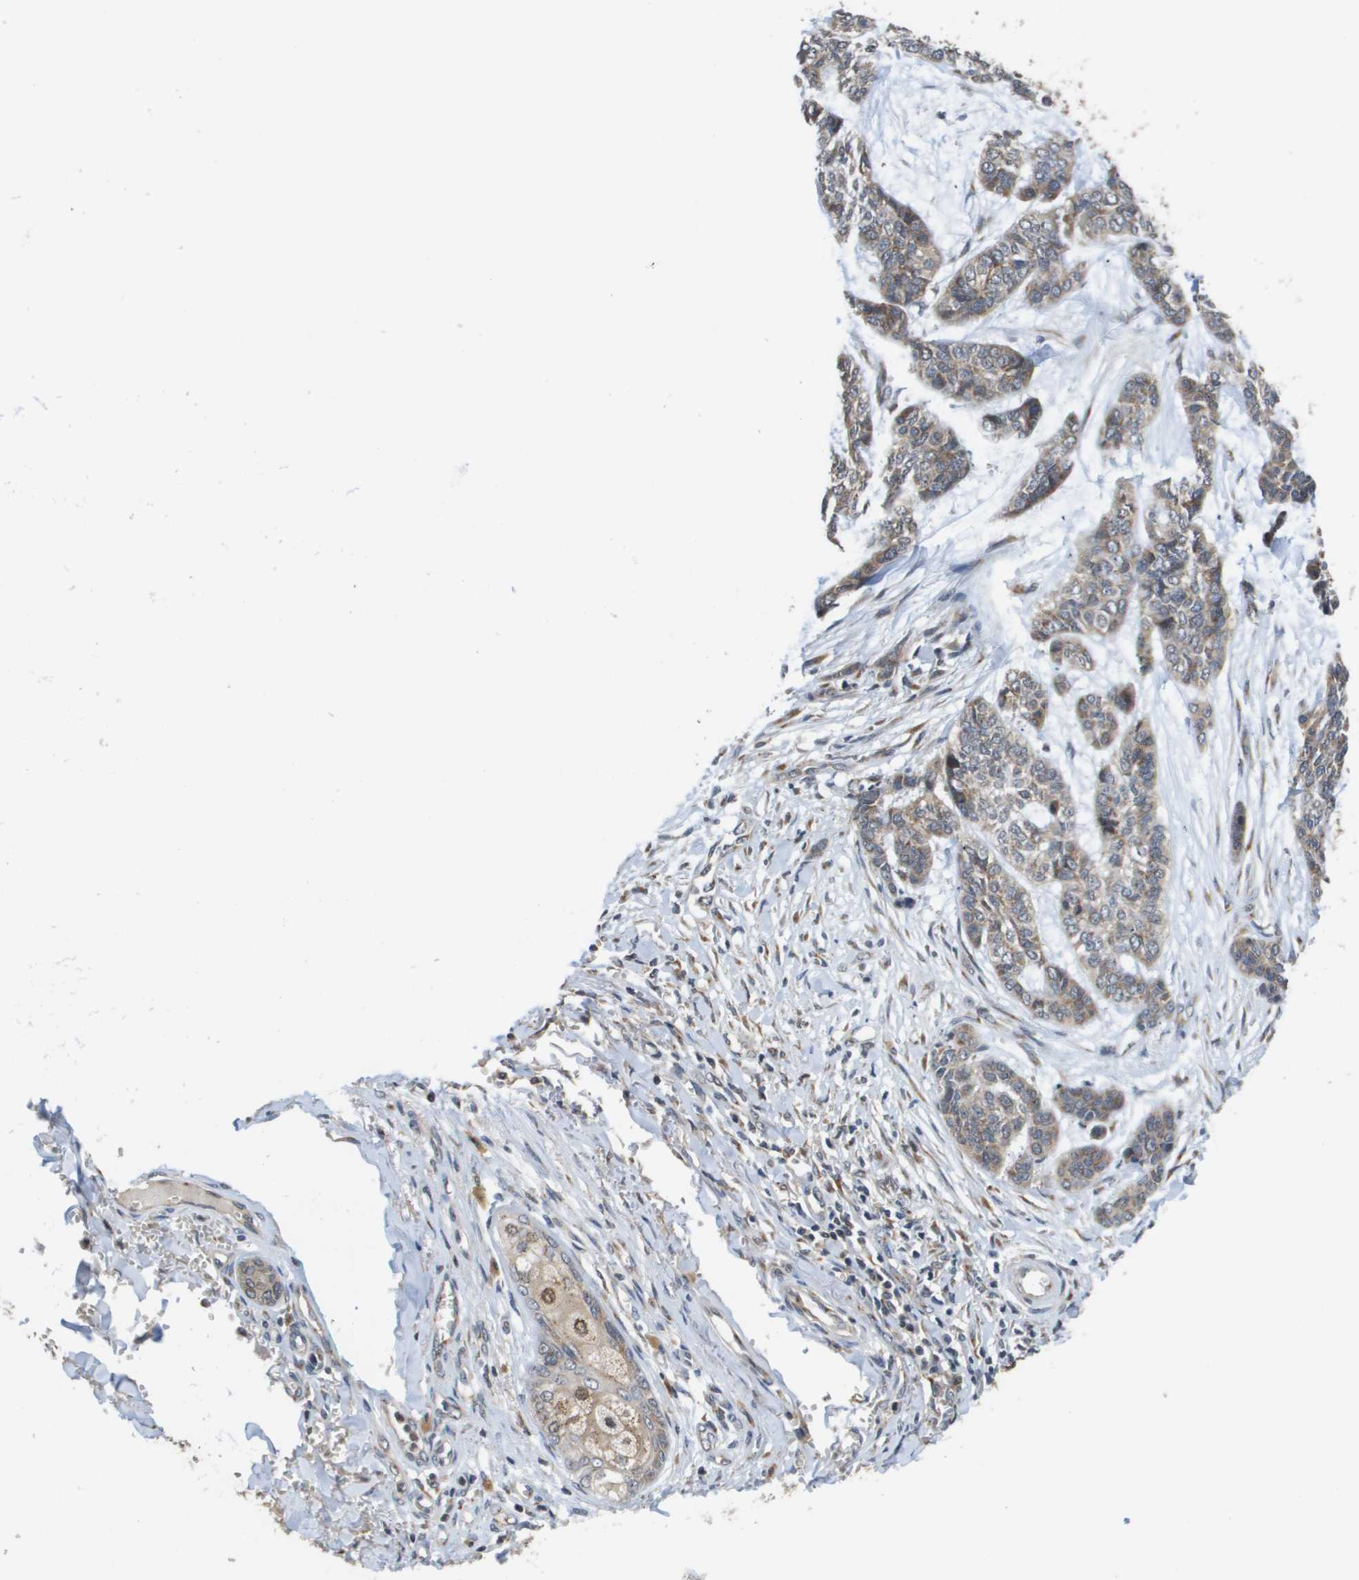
{"staining": {"intensity": "moderate", "quantity": "<25%", "location": "cytoplasmic/membranous"}, "tissue": "skin cancer", "cell_type": "Tumor cells", "image_type": "cancer", "snomed": [{"axis": "morphology", "description": "Basal cell carcinoma"}, {"axis": "topography", "description": "Skin"}], "caption": "The micrograph displays staining of skin basal cell carcinoma, revealing moderate cytoplasmic/membranous protein positivity (brown color) within tumor cells. (Stains: DAB (3,3'-diaminobenzidine) in brown, nuclei in blue, Microscopy: brightfield microscopy at high magnification).", "gene": "PCK1", "patient": {"sex": "female", "age": 64}}